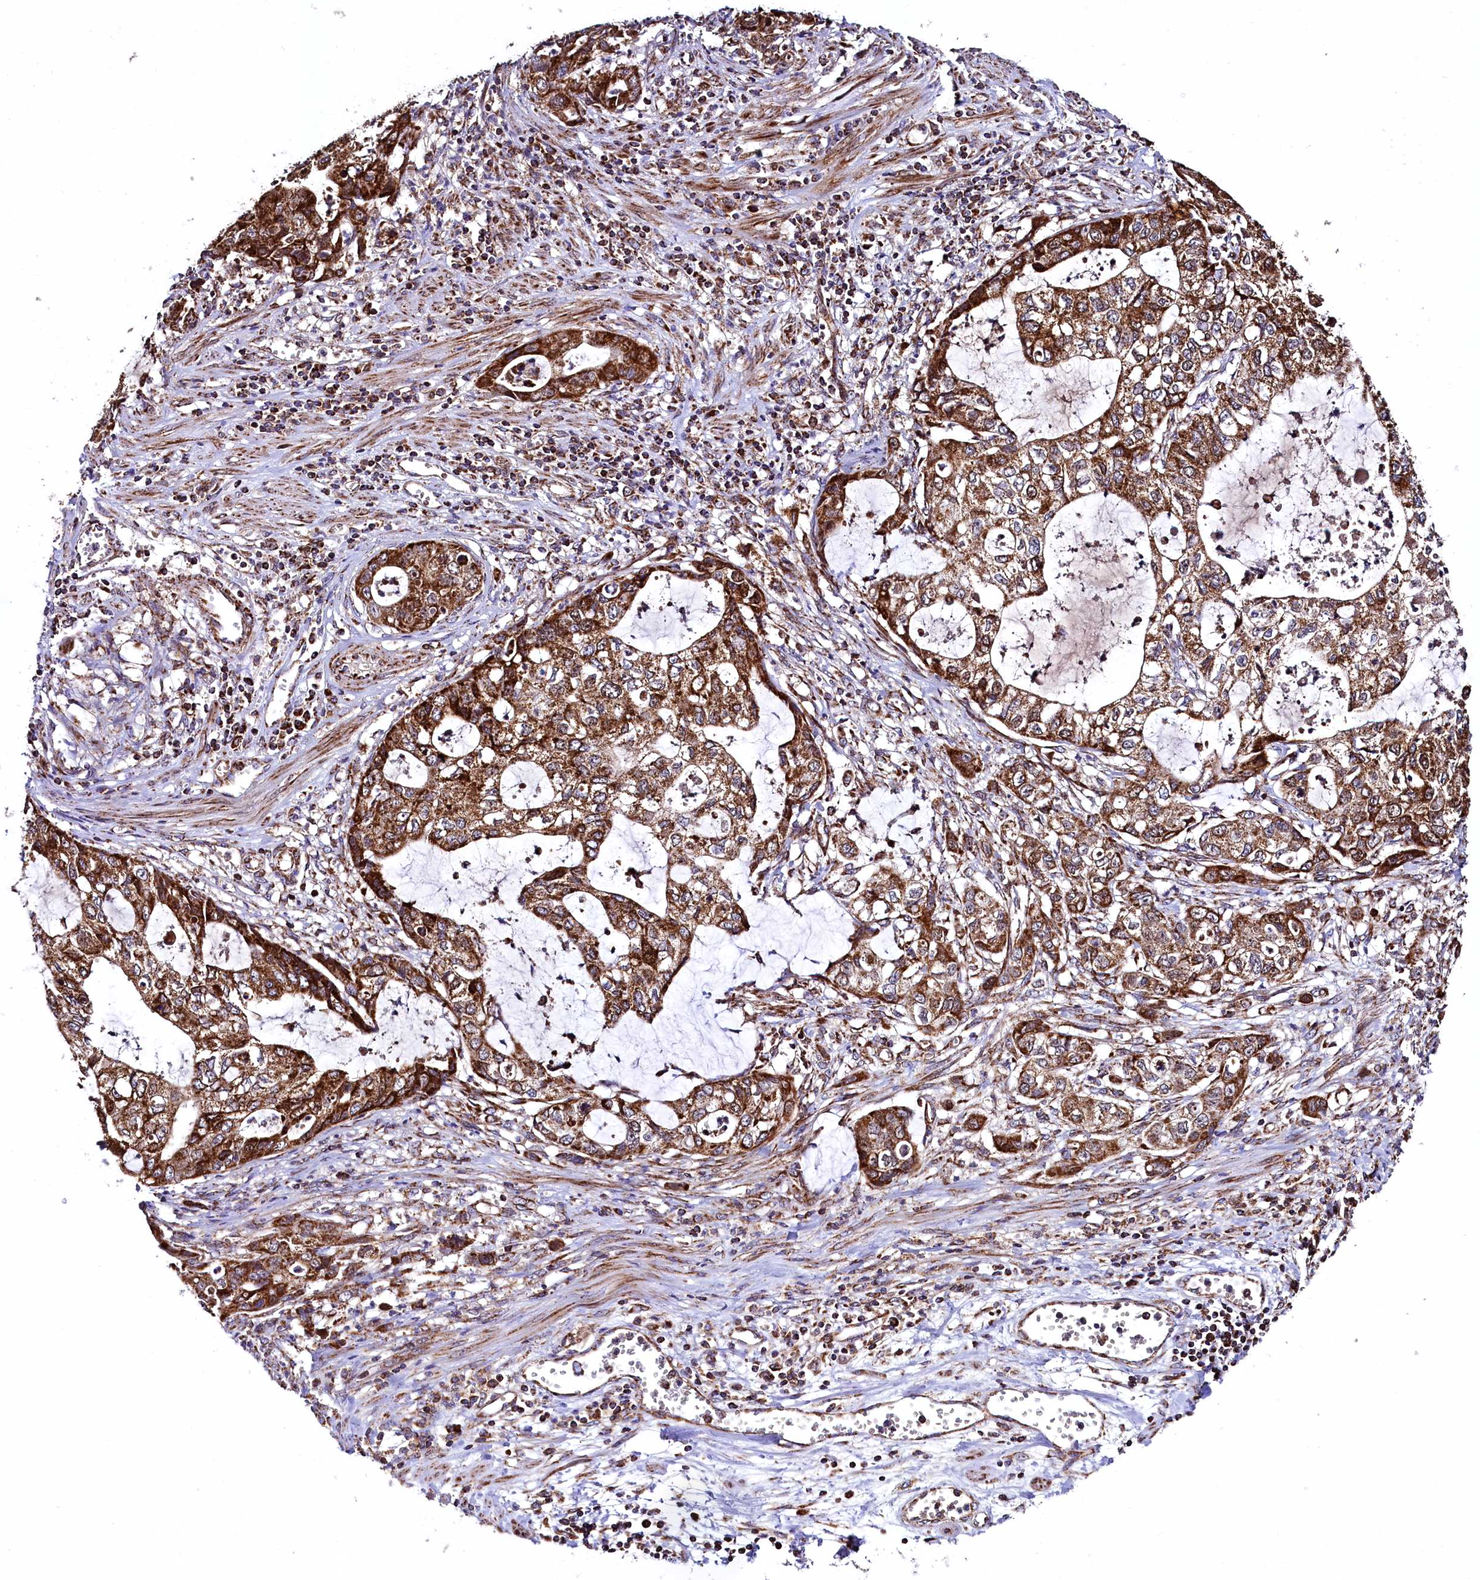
{"staining": {"intensity": "strong", "quantity": ">75%", "location": "cytoplasmic/membranous"}, "tissue": "stomach cancer", "cell_type": "Tumor cells", "image_type": "cancer", "snomed": [{"axis": "morphology", "description": "Adenocarcinoma, NOS"}, {"axis": "topography", "description": "Stomach, upper"}], "caption": "IHC of human adenocarcinoma (stomach) shows high levels of strong cytoplasmic/membranous positivity in about >75% of tumor cells. The staining was performed using DAB (3,3'-diaminobenzidine), with brown indicating positive protein expression. Nuclei are stained blue with hematoxylin.", "gene": "CLYBL", "patient": {"sex": "female", "age": 52}}